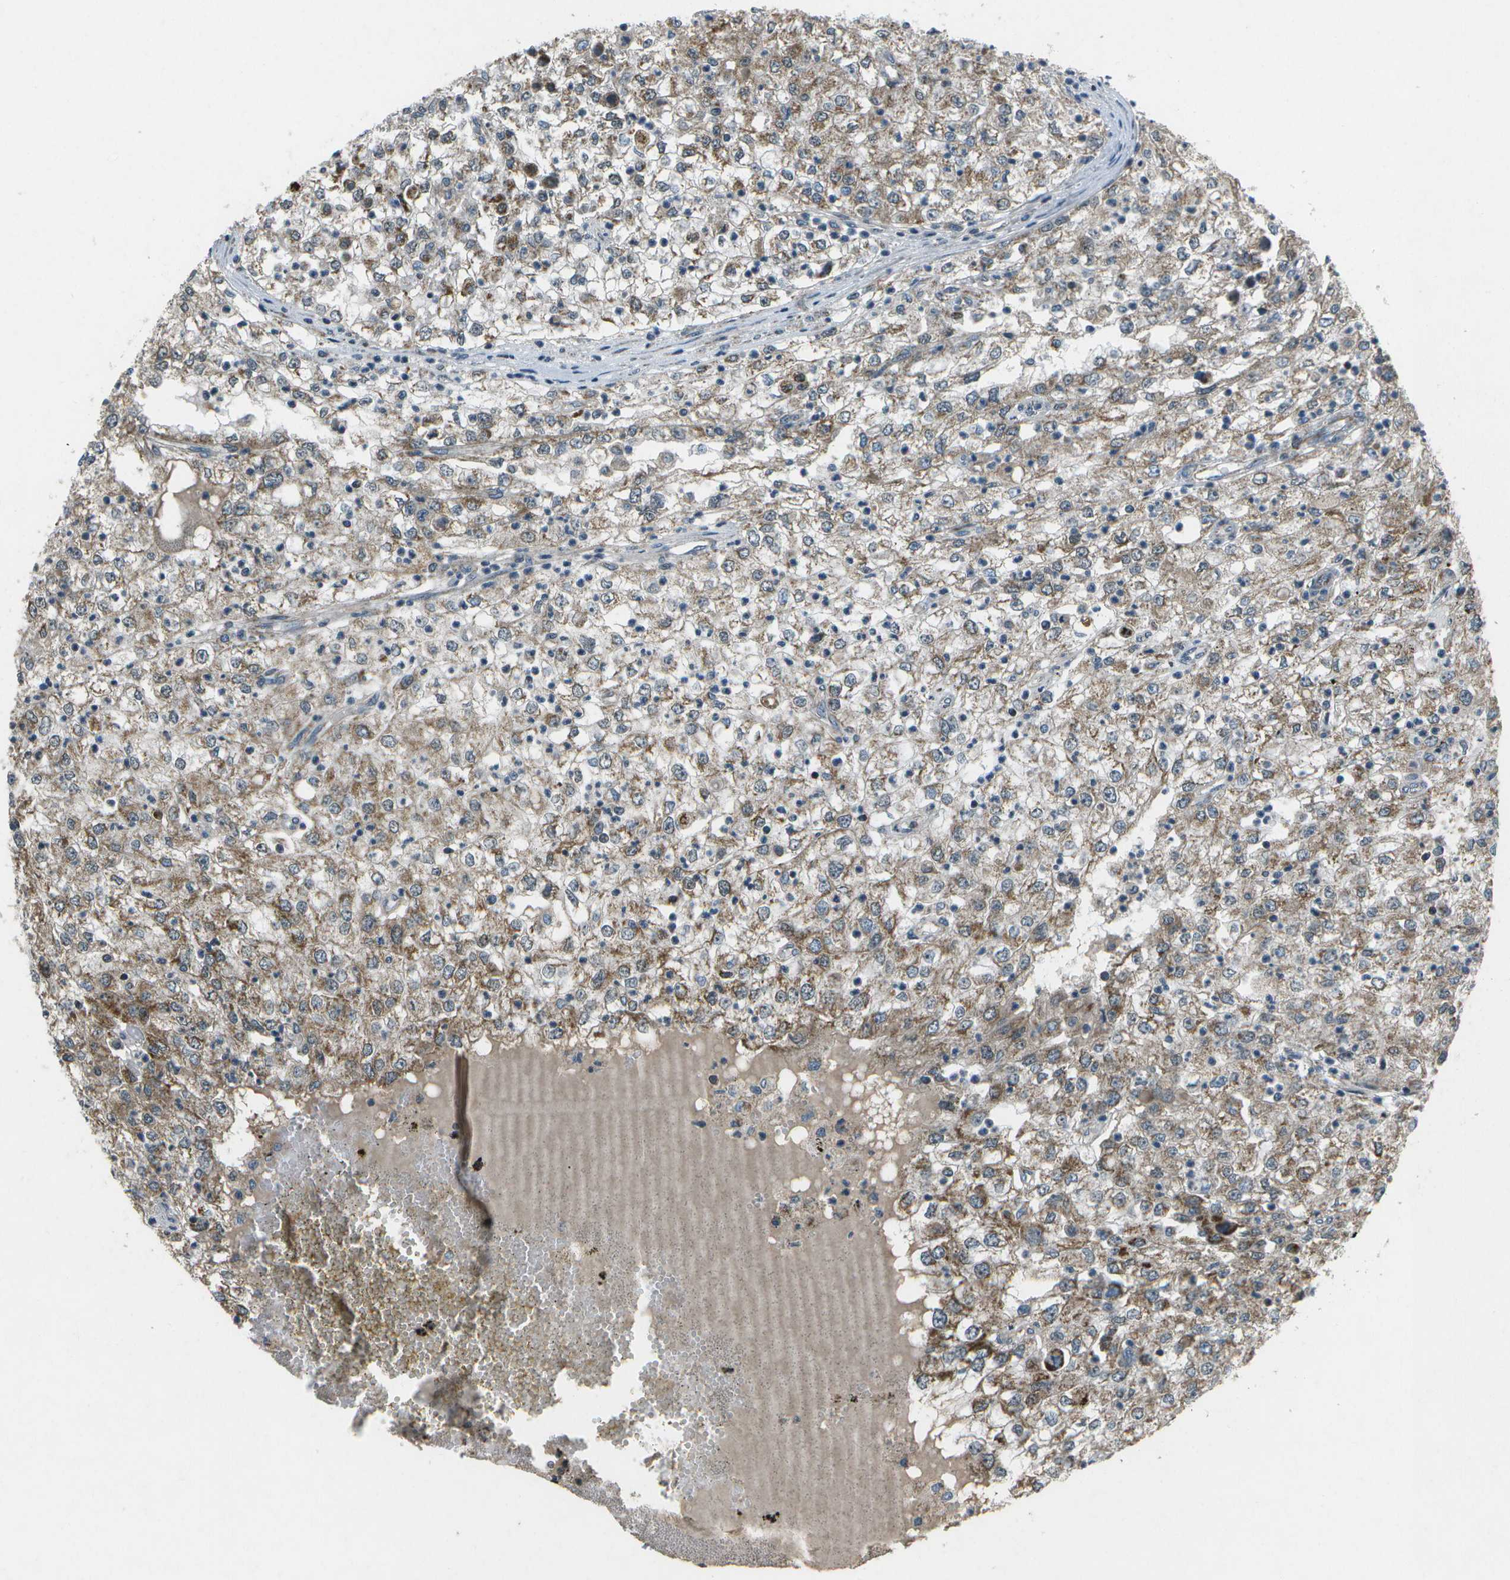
{"staining": {"intensity": "moderate", "quantity": ">75%", "location": "cytoplasmic/membranous"}, "tissue": "renal cancer", "cell_type": "Tumor cells", "image_type": "cancer", "snomed": [{"axis": "morphology", "description": "Adenocarcinoma, NOS"}, {"axis": "topography", "description": "Kidney"}], "caption": "The photomicrograph displays a brown stain indicating the presence of a protein in the cytoplasmic/membranous of tumor cells in adenocarcinoma (renal).", "gene": "EIF2AK1", "patient": {"sex": "female", "age": 54}}